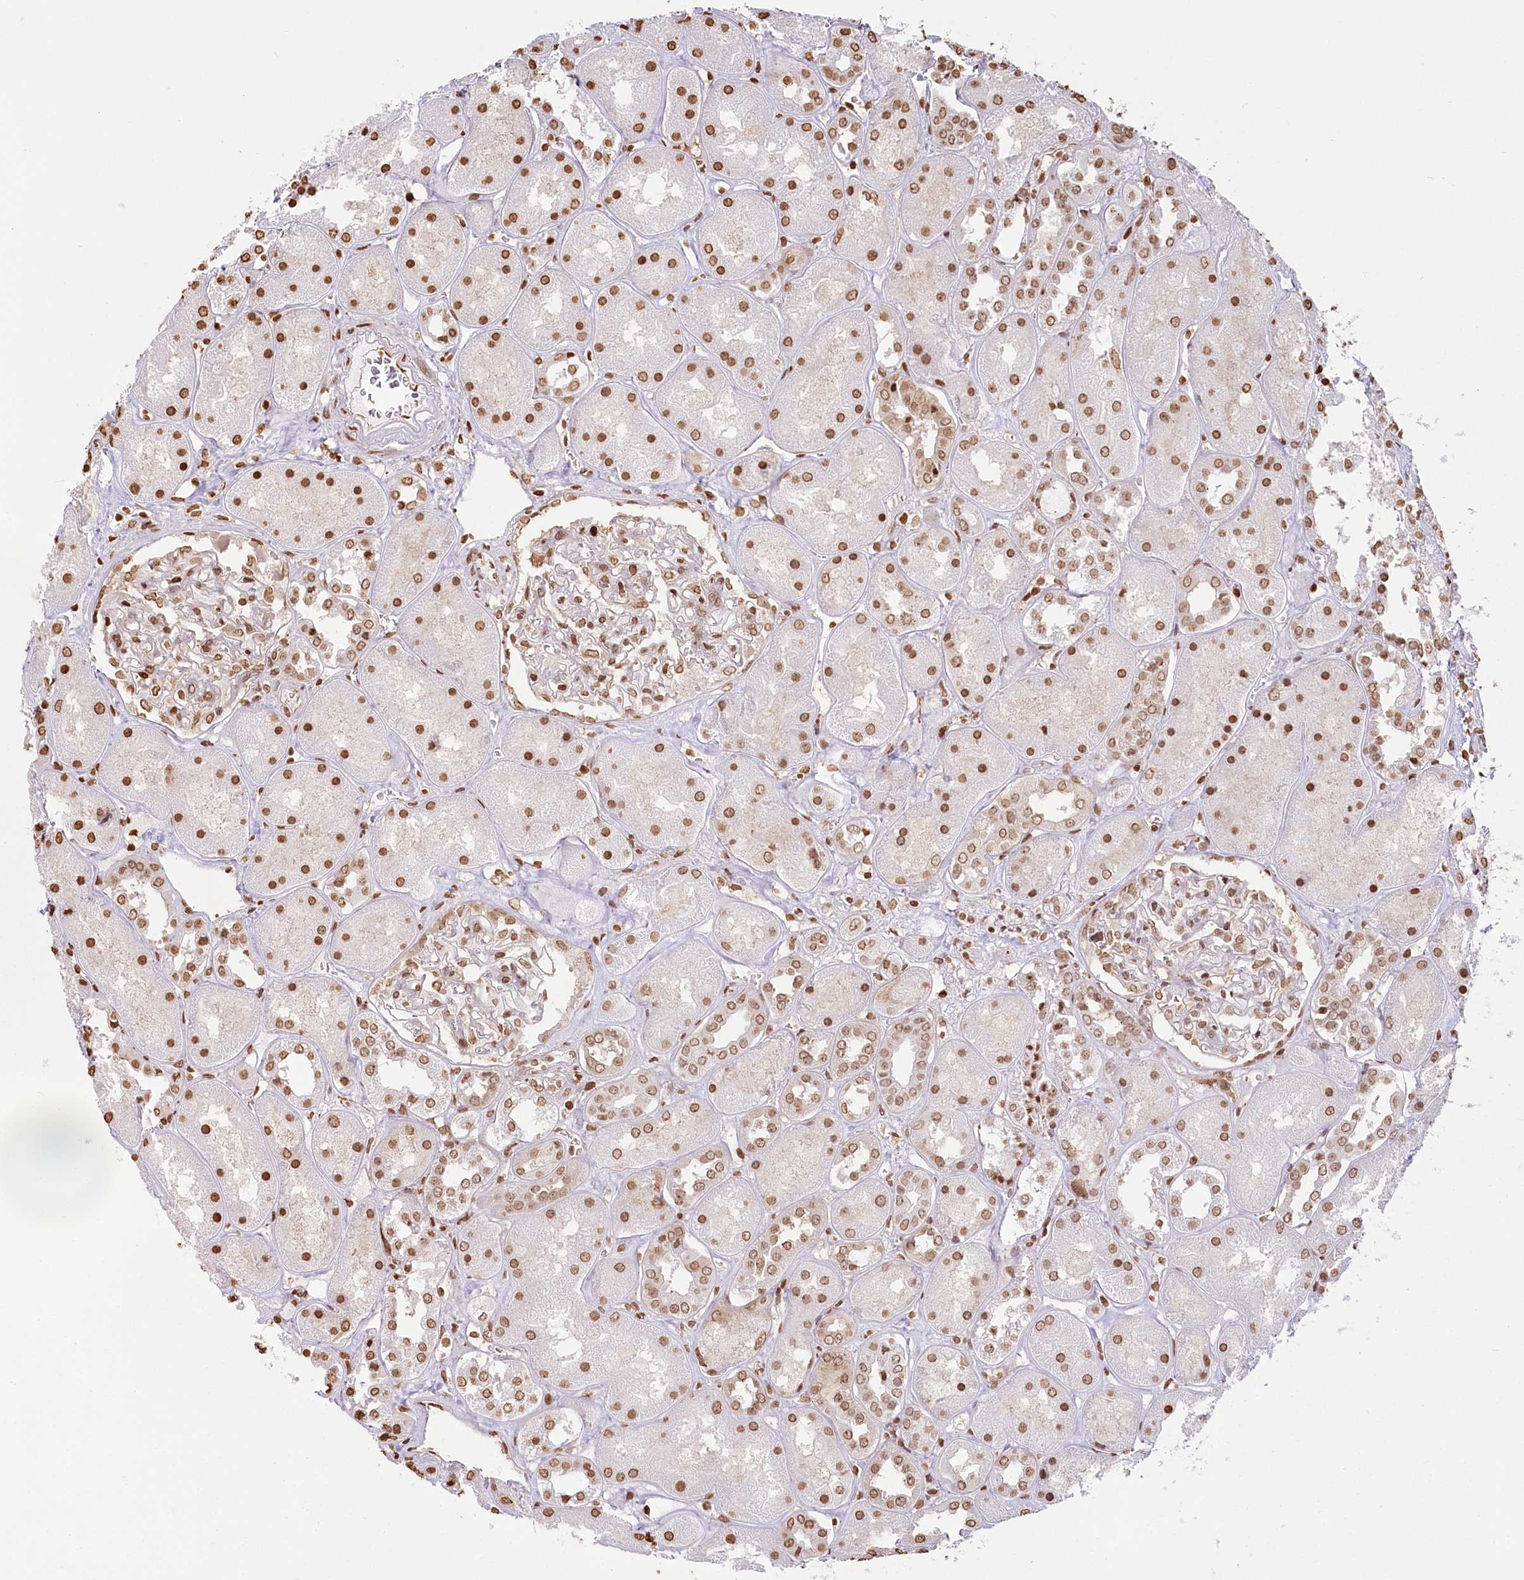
{"staining": {"intensity": "moderate", "quantity": ">75%", "location": "nuclear"}, "tissue": "kidney", "cell_type": "Cells in glomeruli", "image_type": "normal", "snomed": [{"axis": "morphology", "description": "Normal tissue, NOS"}, {"axis": "topography", "description": "Kidney"}], "caption": "The photomicrograph demonstrates a brown stain indicating the presence of a protein in the nuclear of cells in glomeruli in kidney.", "gene": "FAM13A", "patient": {"sex": "male", "age": 70}}